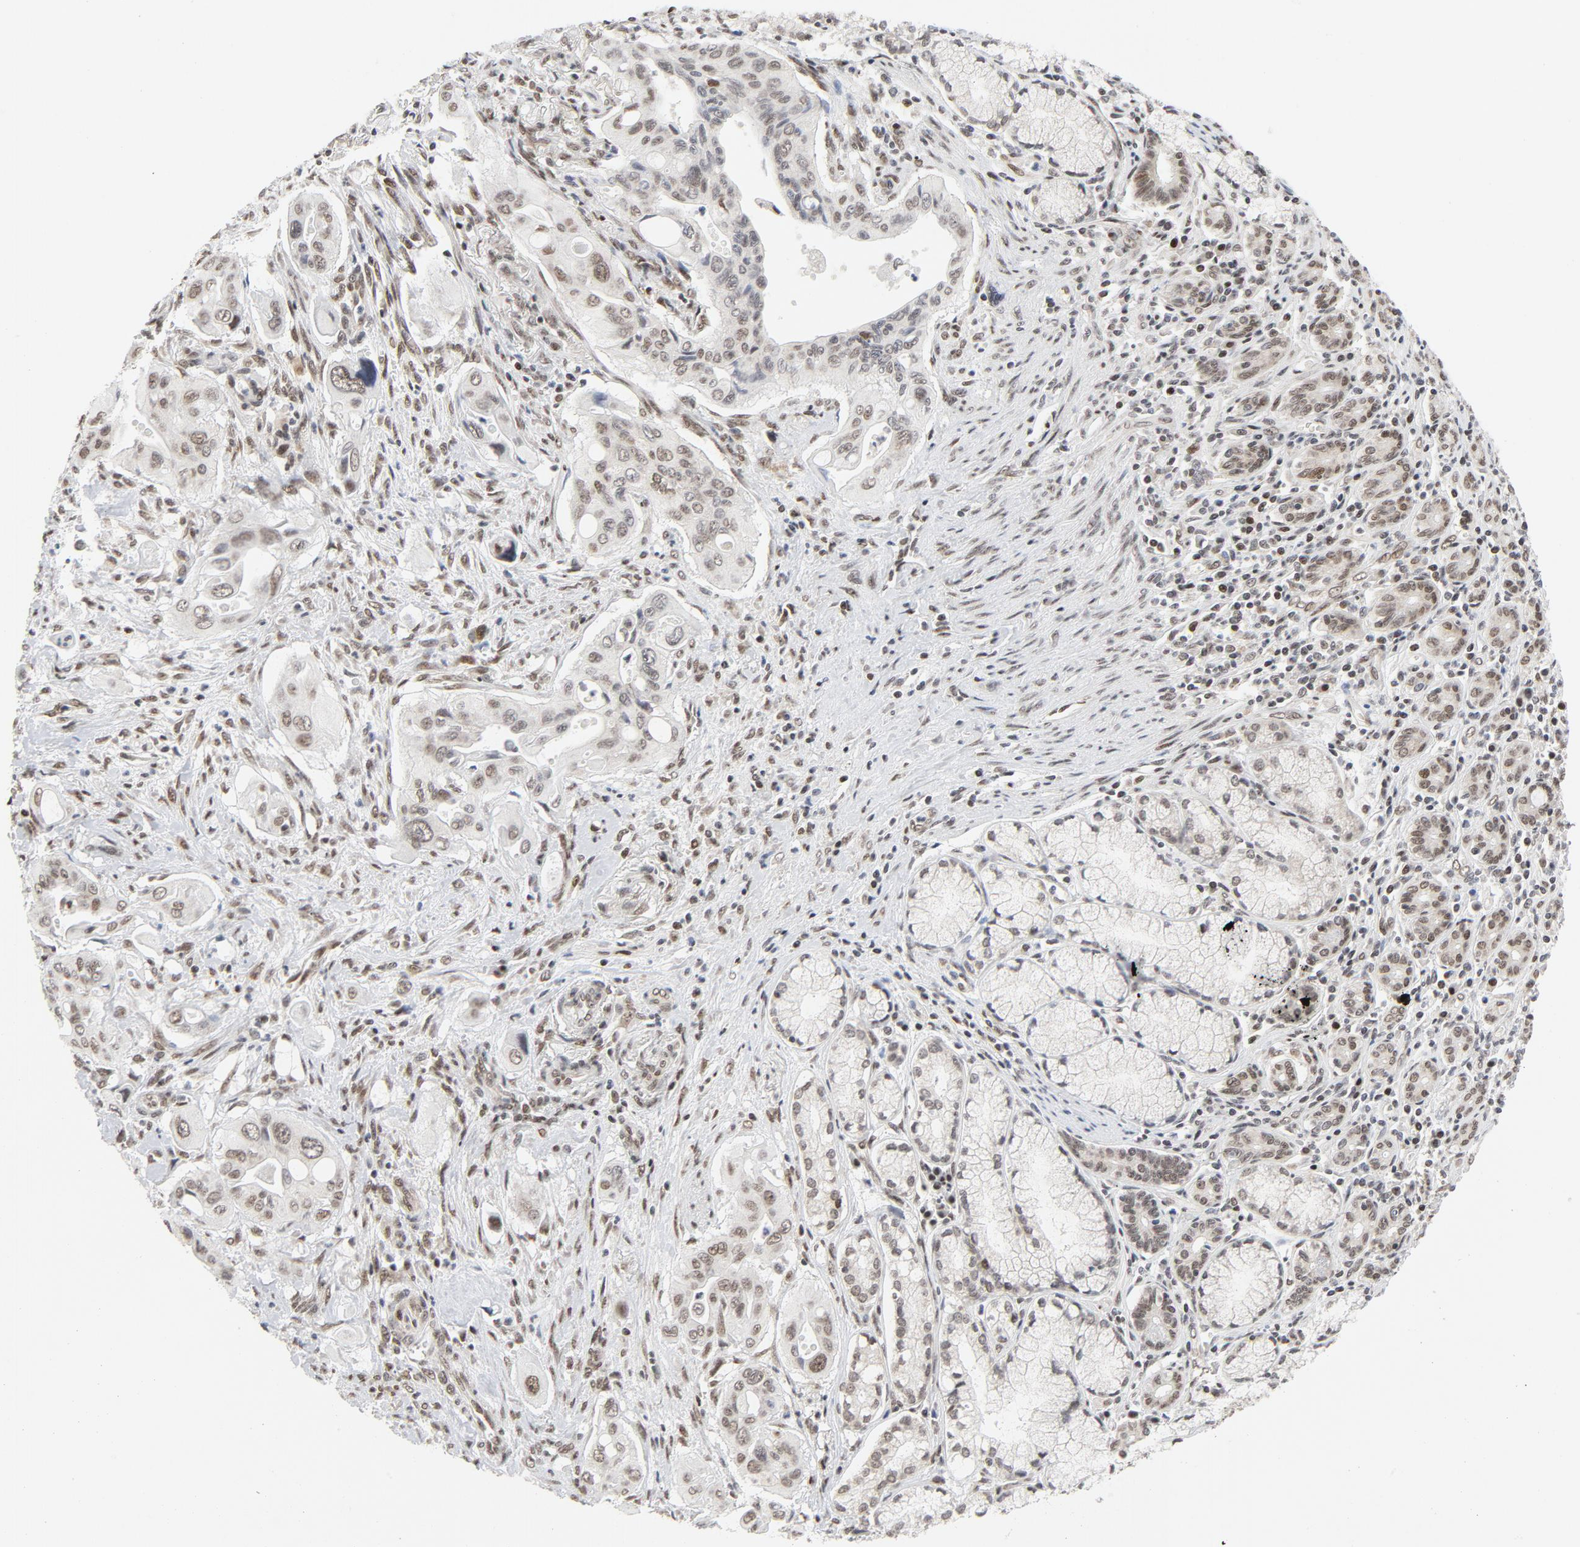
{"staining": {"intensity": "weak", "quantity": ">75%", "location": "nuclear"}, "tissue": "pancreatic cancer", "cell_type": "Tumor cells", "image_type": "cancer", "snomed": [{"axis": "morphology", "description": "Adenocarcinoma, NOS"}, {"axis": "topography", "description": "Pancreas"}], "caption": "Immunohistochemical staining of human pancreatic adenocarcinoma displays weak nuclear protein staining in approximately >75% of tumor cells.", "gene": "ERCC1", "patient": {"sex": "male", "age": 77}}